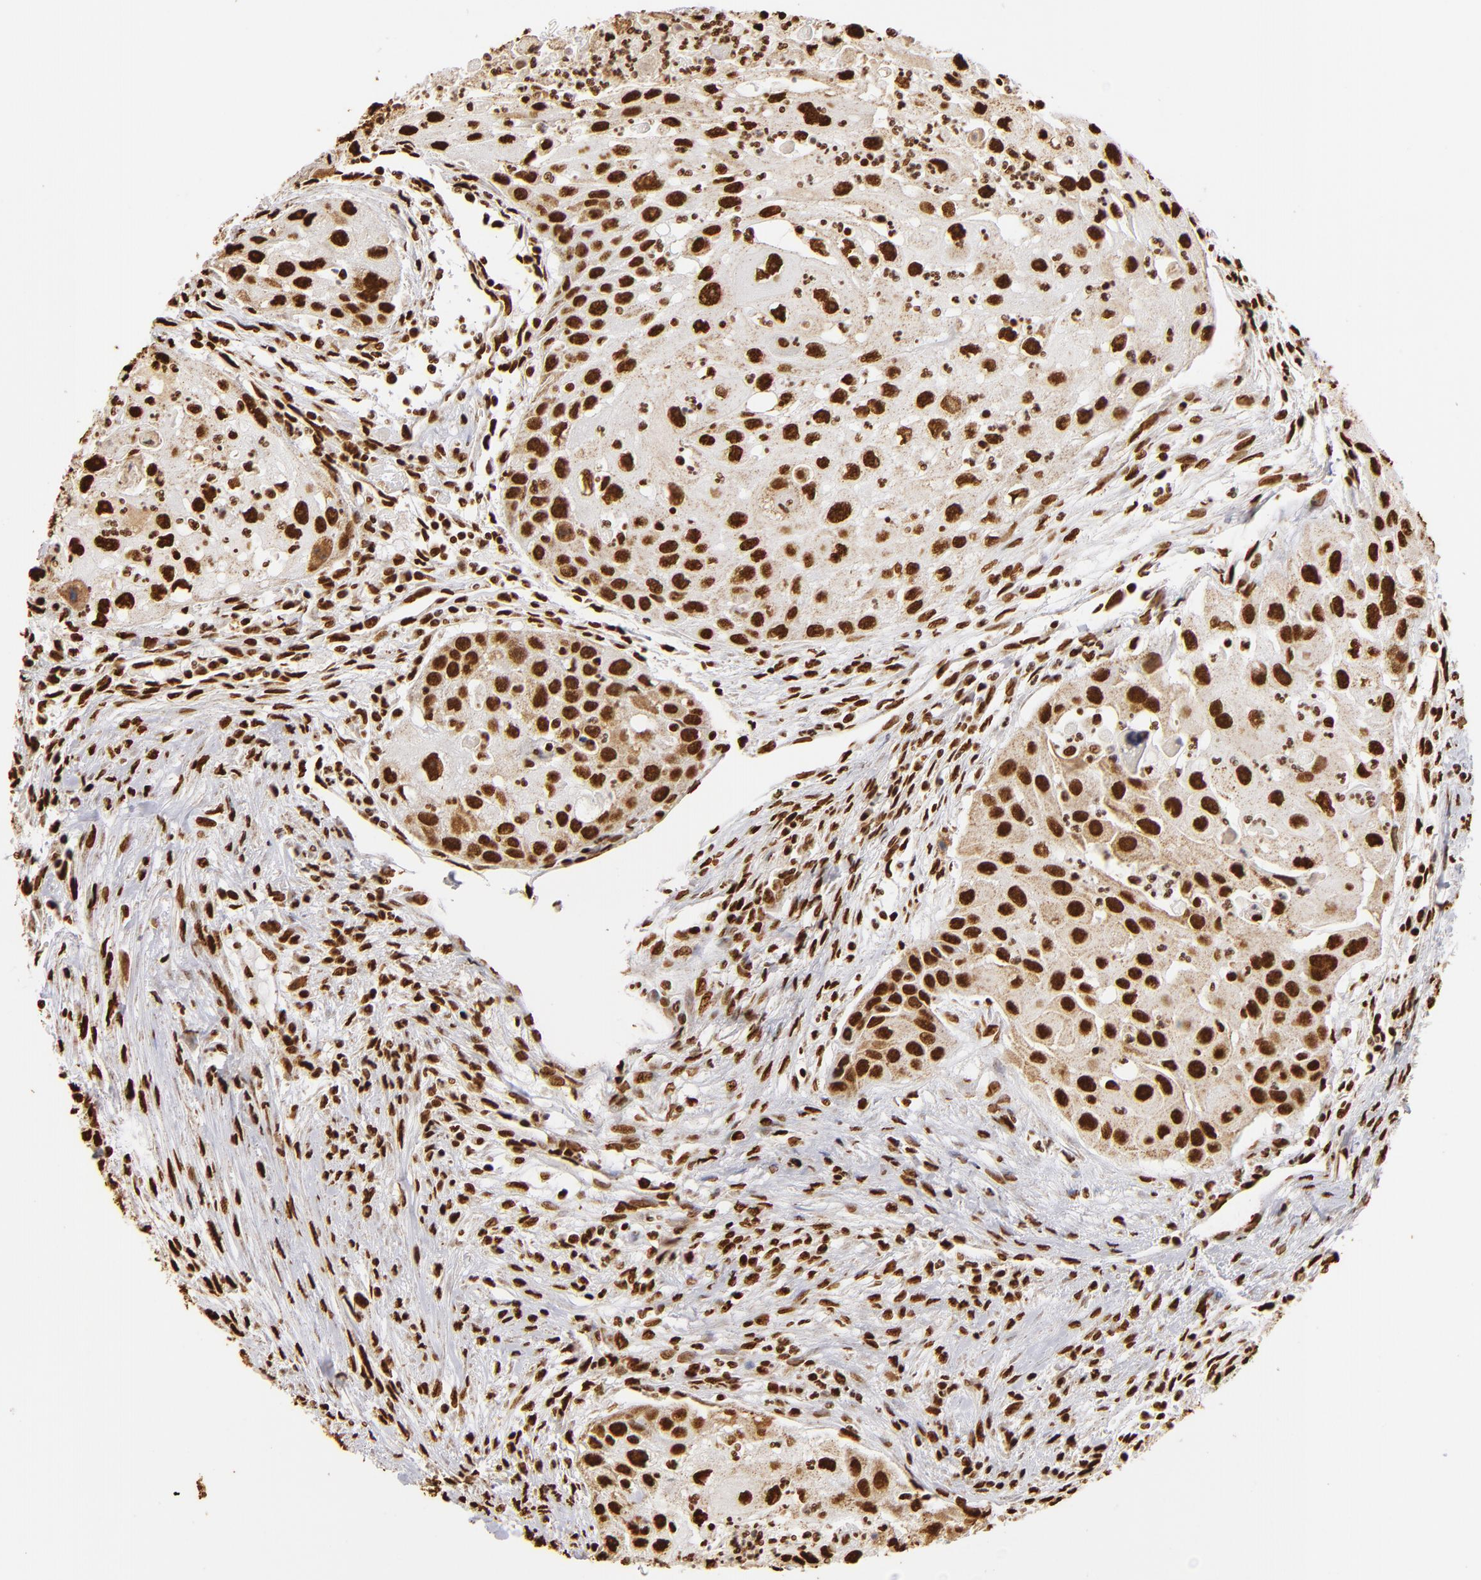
{"staining": {"intensity": "strong", "quantity": ">75%", "location": "nuclear"}, "tissue": "head and neck cancer", "cell_type": "Tumor cells", "image_type": "cancer", "snomed": [{"axis": "morphology", "description": "Squamous cell carcinoma, NOS"}, {"axis": "topography", "description": "Head-Neck"}], "caption": "High-magnification brightfield microscopy of head and neck cancer stained with DAB (3,3'-diaminobenzidine) (brown) and counterstained with hematoxylin (blue). tumor cells exhibit strong nuclear staining is identified in approximately>75% of cells. Using DAB (3,3'-diaminobenzidine) (brown) and hematoxylin (blue) stains, captured at high magnification using brightfield microscopy.", "gene": "ILF3", "patient": {"sex": "male", "age": 64}}